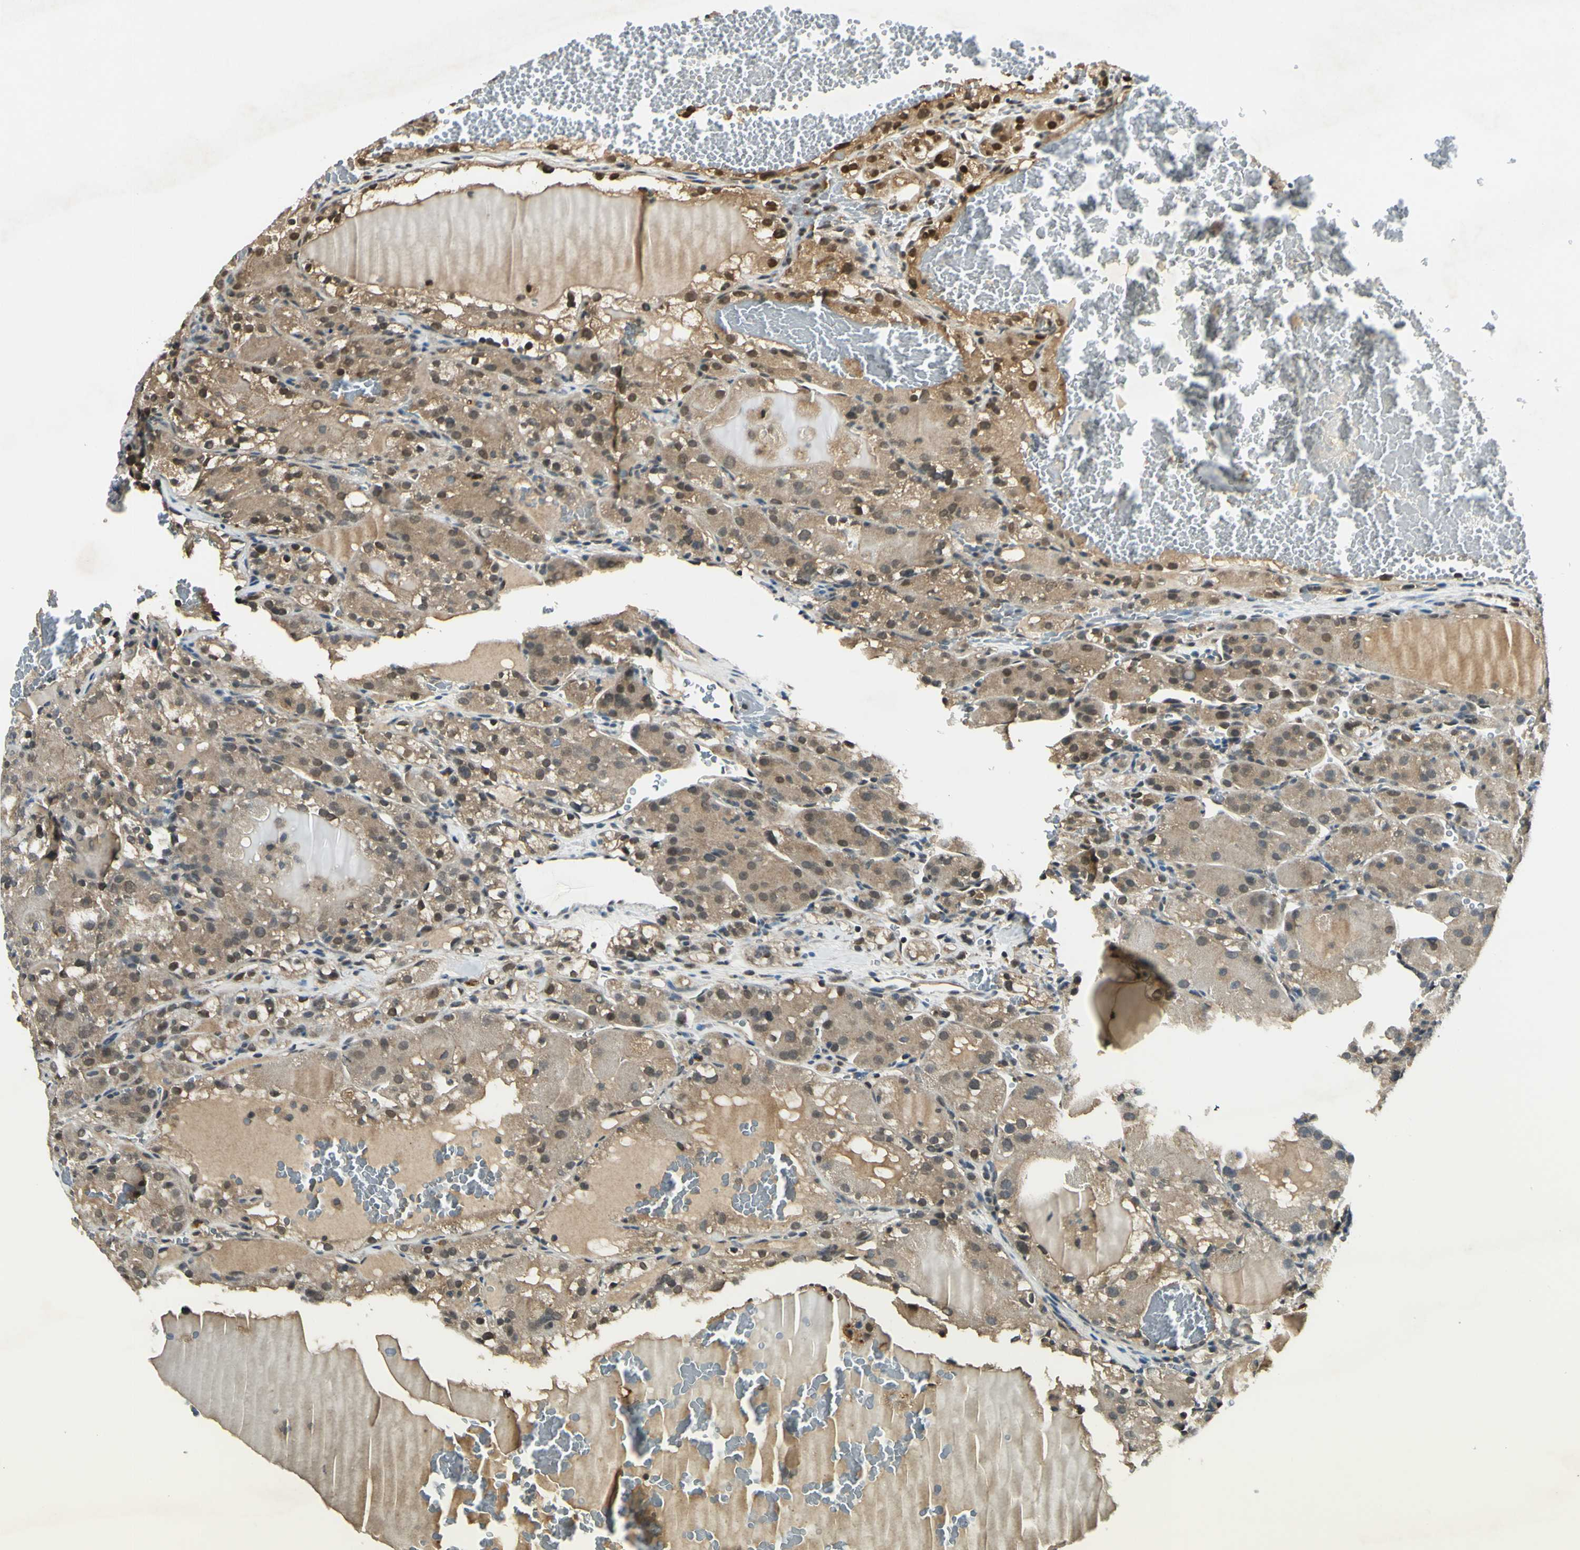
{"staining": {"intensity": "weak", "quantity": ">75%", "location": "cytoplasmic/membranous"}, "tissue": "renal cancer", "cell_type": "Tumor cells", "image_type": "cancer", "snomed": [{"axis": "morphology", "description": "Normal tissue, NOS"}, {"axis": "morphology", "description": "Adenocarcinoma, NOS"}, {"axis": "topography", "description": "Kidney"}], "caption": "Renal cancer (adenocarcinoma) stained with a brown dye exhibits weak cytoplasmic/membranous positive staining in about >75% of tumor cells.", "gene": "PSMD5", "patient": {"sex": "male", "age": 61}}